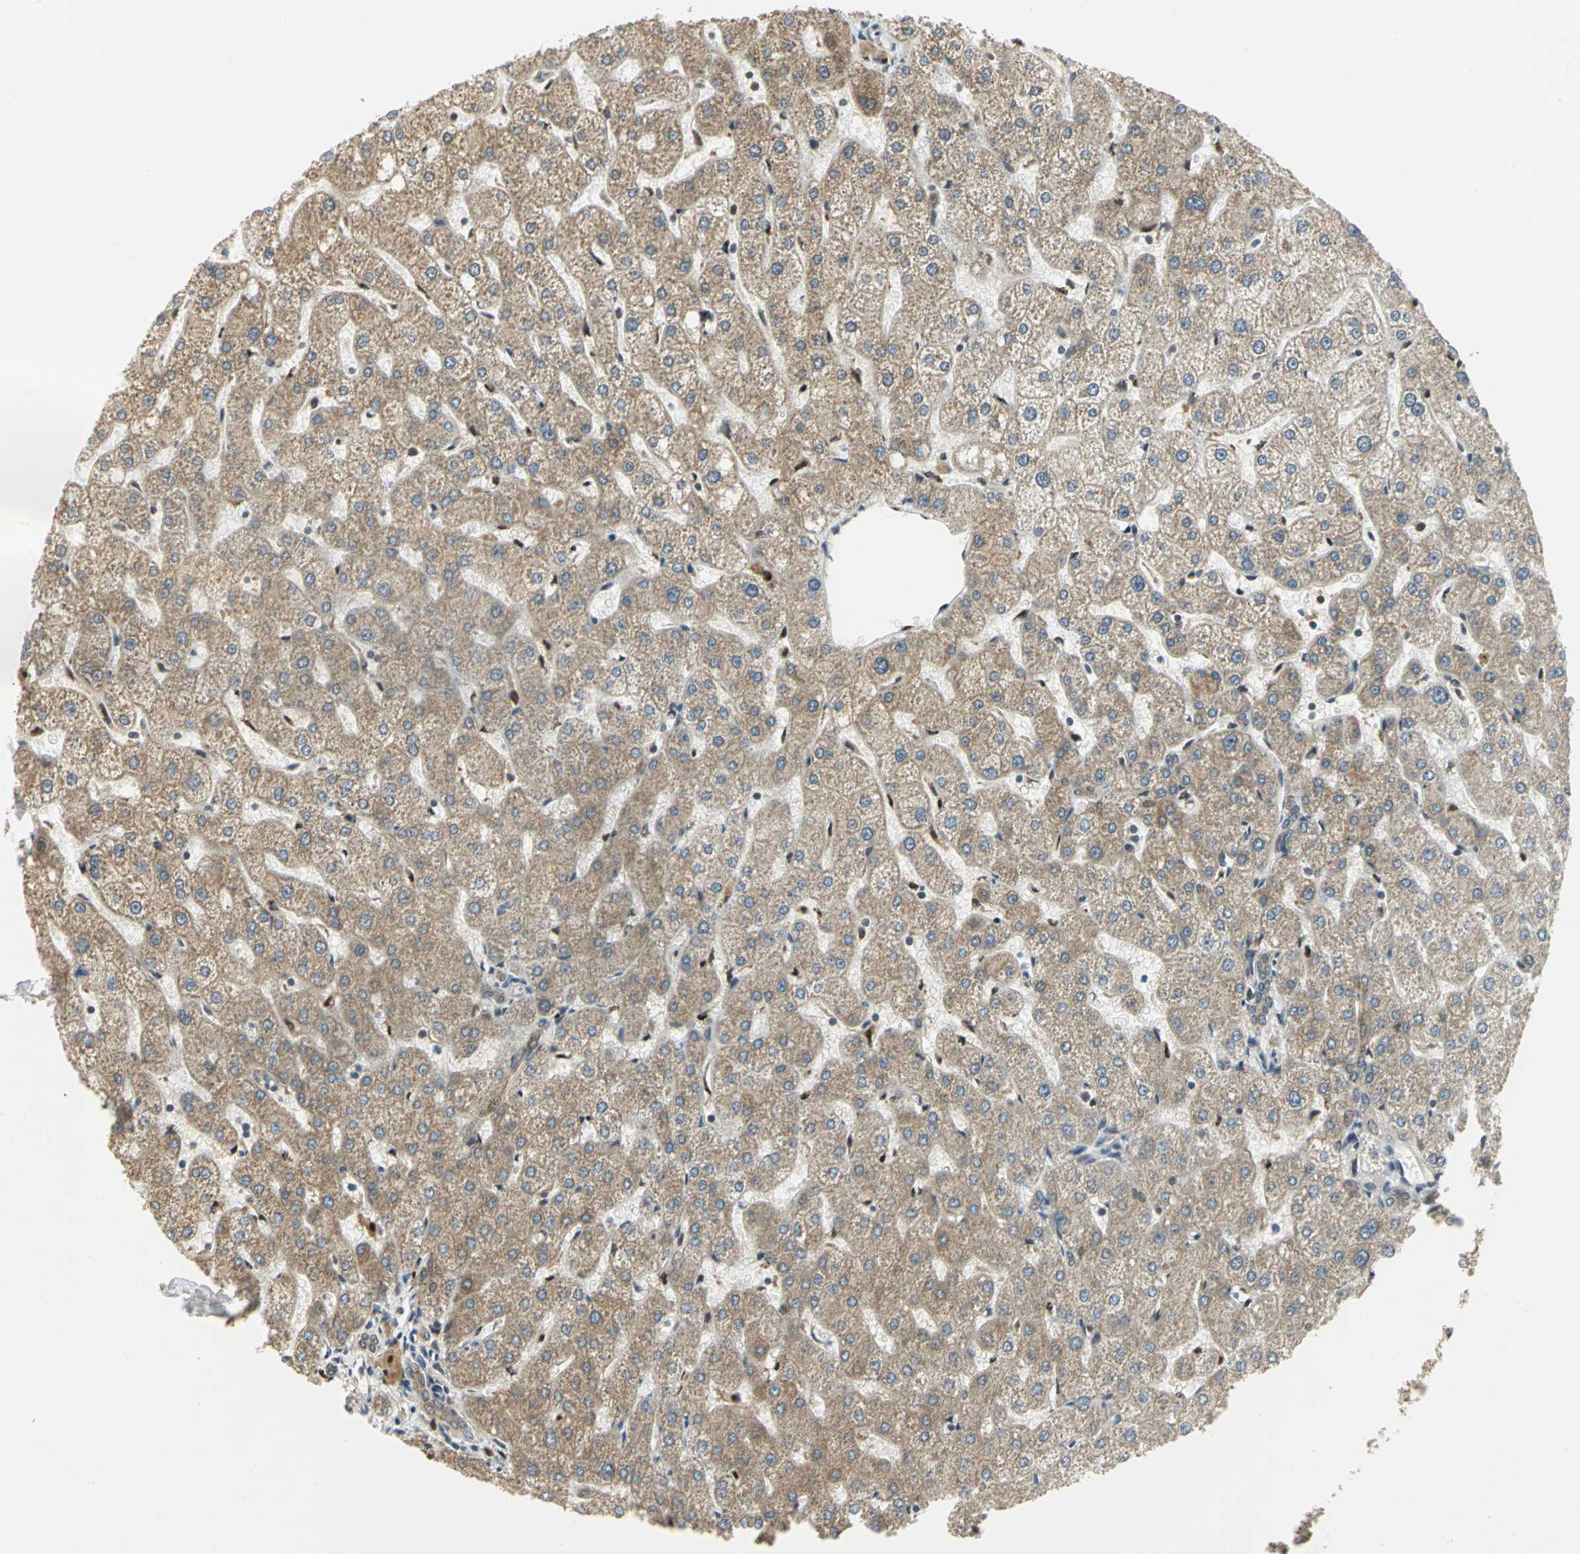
{"staining": {"intensity": "moderate", "quantity": ">75%", "location": "cytoplasmic/membranous"}, "tissue": "liver", "cell_type": "Cholangiocytes", "image_type": "normal", "snomed": [{"axis": "morphology", "description": "Normal tissue, NOS"}, {"axis": "topography", "description": "Liver"}], "caption": "The immunohistochemical stain highlights moderate cytoplasmic/membranous staining in cholangiocytes of normal liver.", "gene": "PSMC4", "patient": {"sex": "male", "age": 67}}